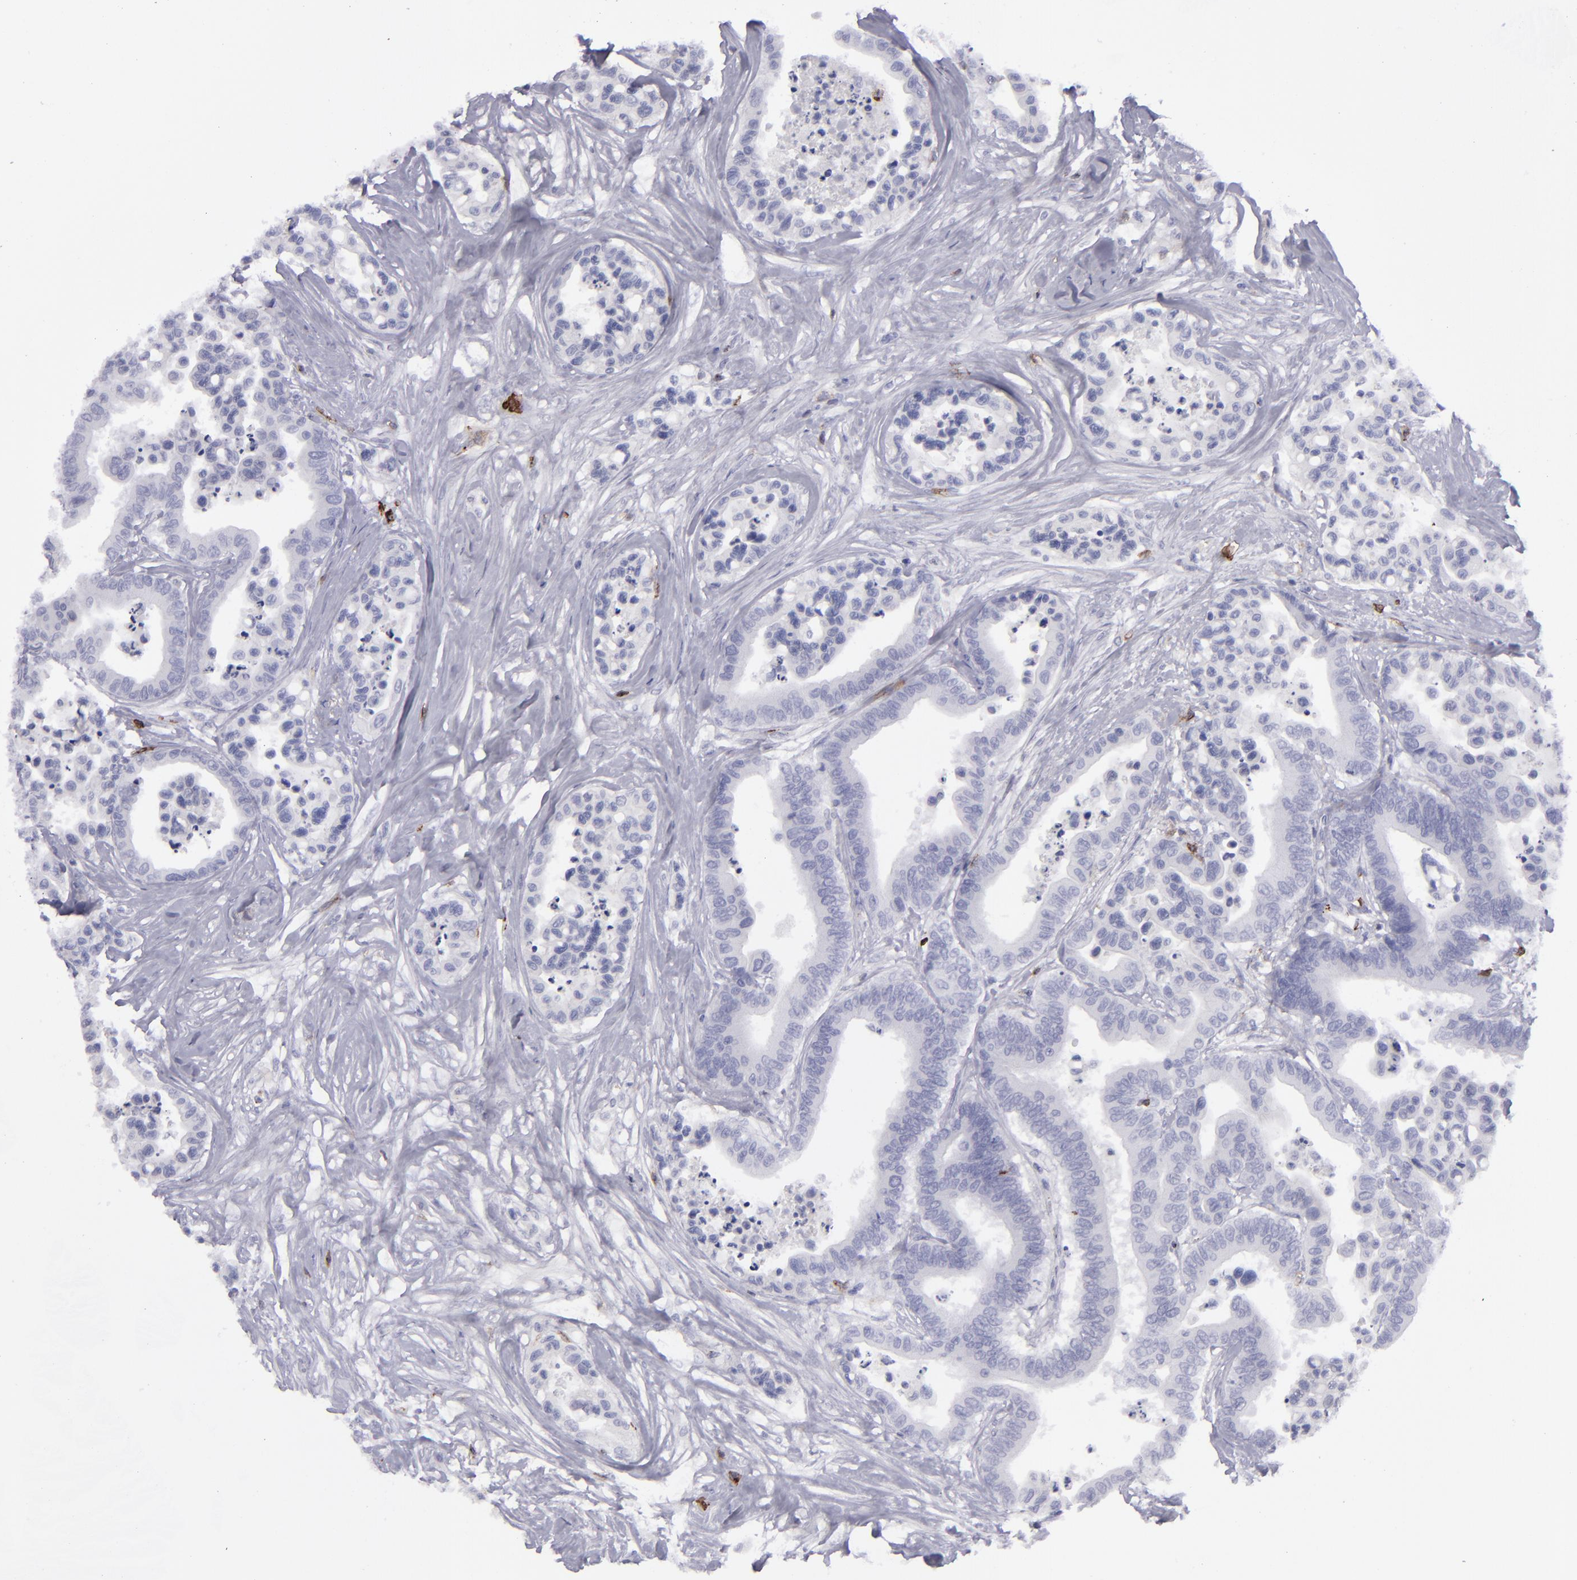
{"staining": {"intensity": "negative", "quantity": "none", "location": "none"}, "tissue": "colorectal cancer", "cell_type": "Tumor cells", "image_type": "cancer", "snomed": [{"axis": "morphology", "description": "Adenocarcinoma, NOS"}, {"axis": "topography", "description": "Colon"}], "caption": "Immunohistochemistry histopathology image of human colorectal adenocarcinoma stained for a protein (brown), which shows no positivity in tumor cells.", "gene": "CD27", "patient": {"sex": "male", "age": 82}}